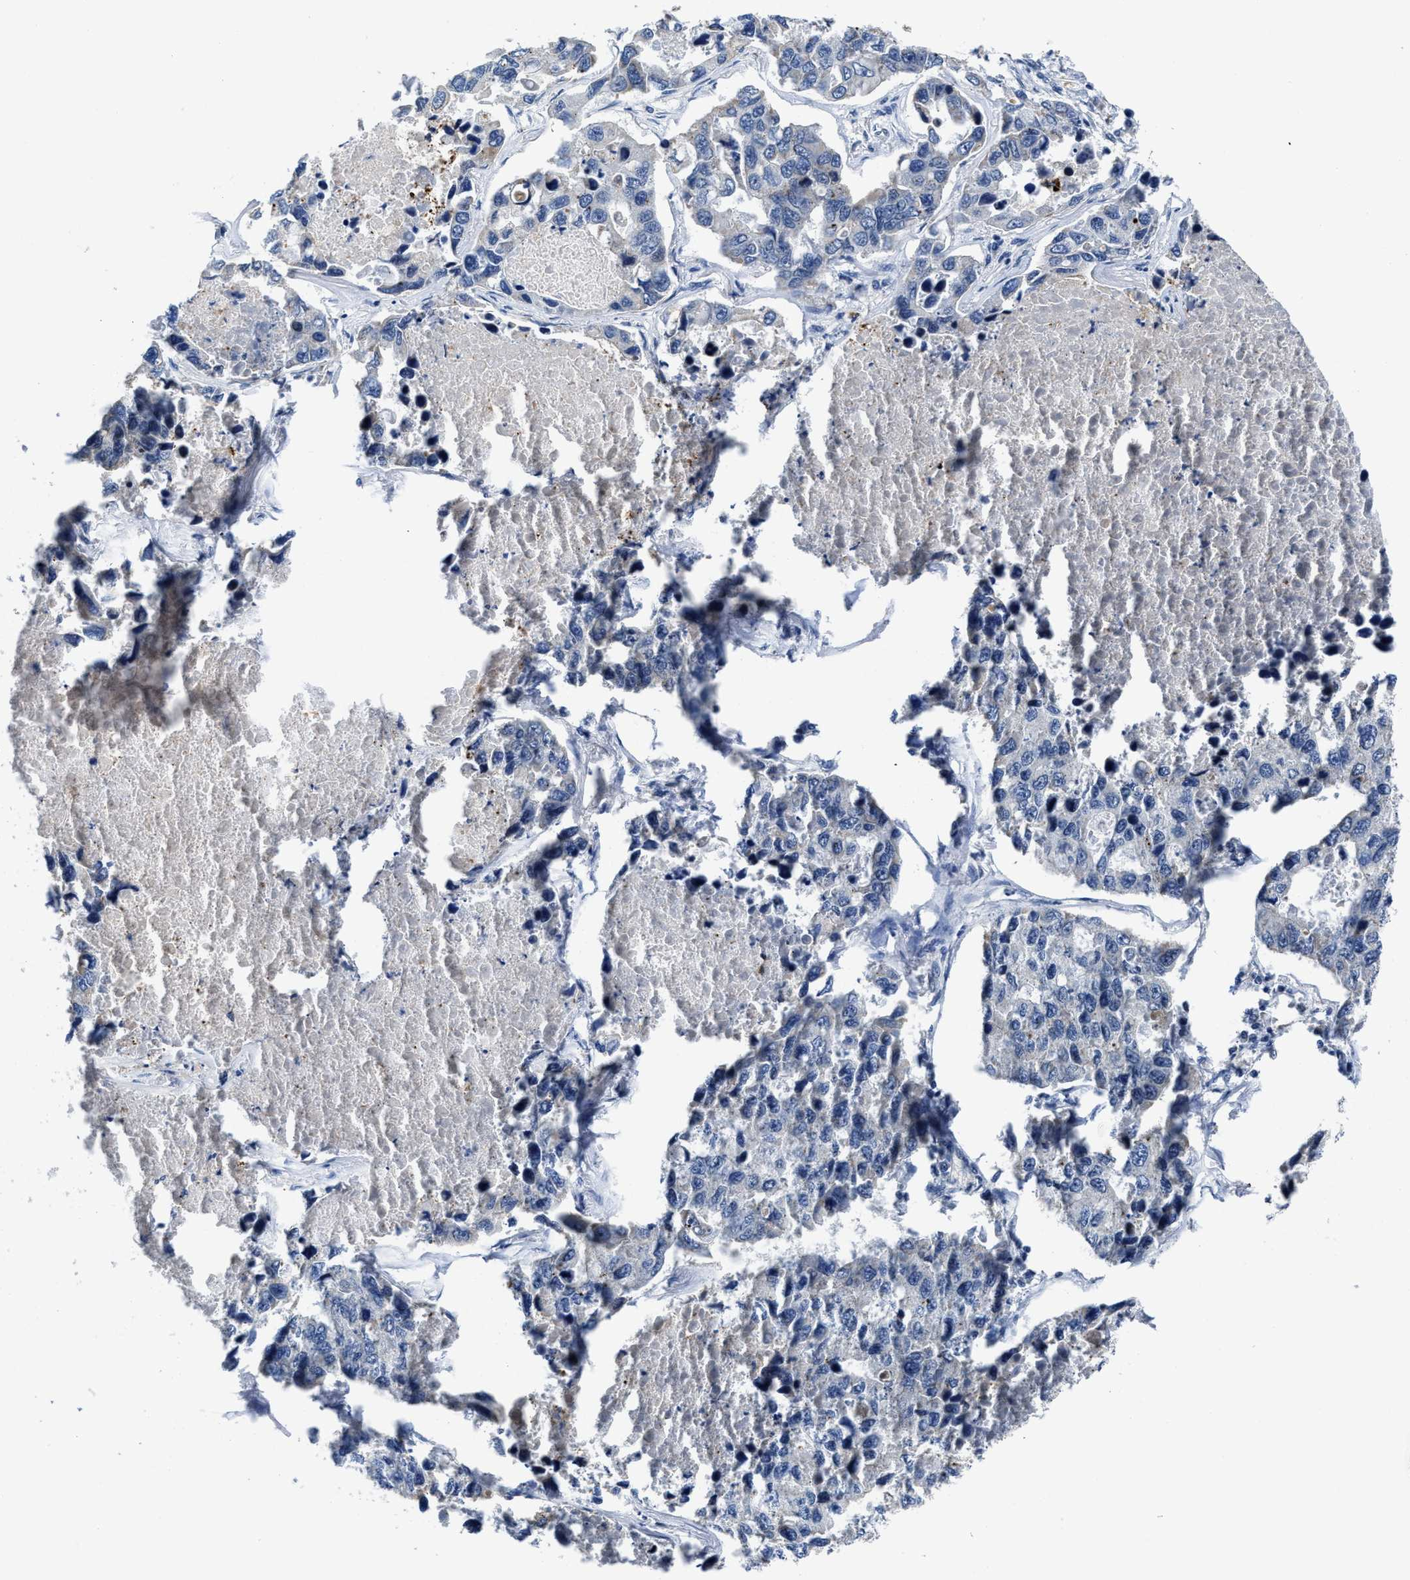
{"staining": {"intensity": "negative", "quantity": "none", "location": "none"}, "tissue": "lung cancer", "cell_type": "Tumor cells", "image_type": "cancer", "snomed": [{"axis": "morphology", "description": "Adenocarcinoma, NOS"}, {"axis": "topography", "description": "Lung"}], "caption": "High power microscopy image of an IHC micrograph of adenocarcinoma (lung), revealing no significant positivity in tumor cells. The staining is performed using DAB (3,3'-diaminobenzidine) brown chromogen with nuclei counter-stained in using hematoxylin.", "gene": "GHITM", "patient": {"sex": "male", "age": 64}}